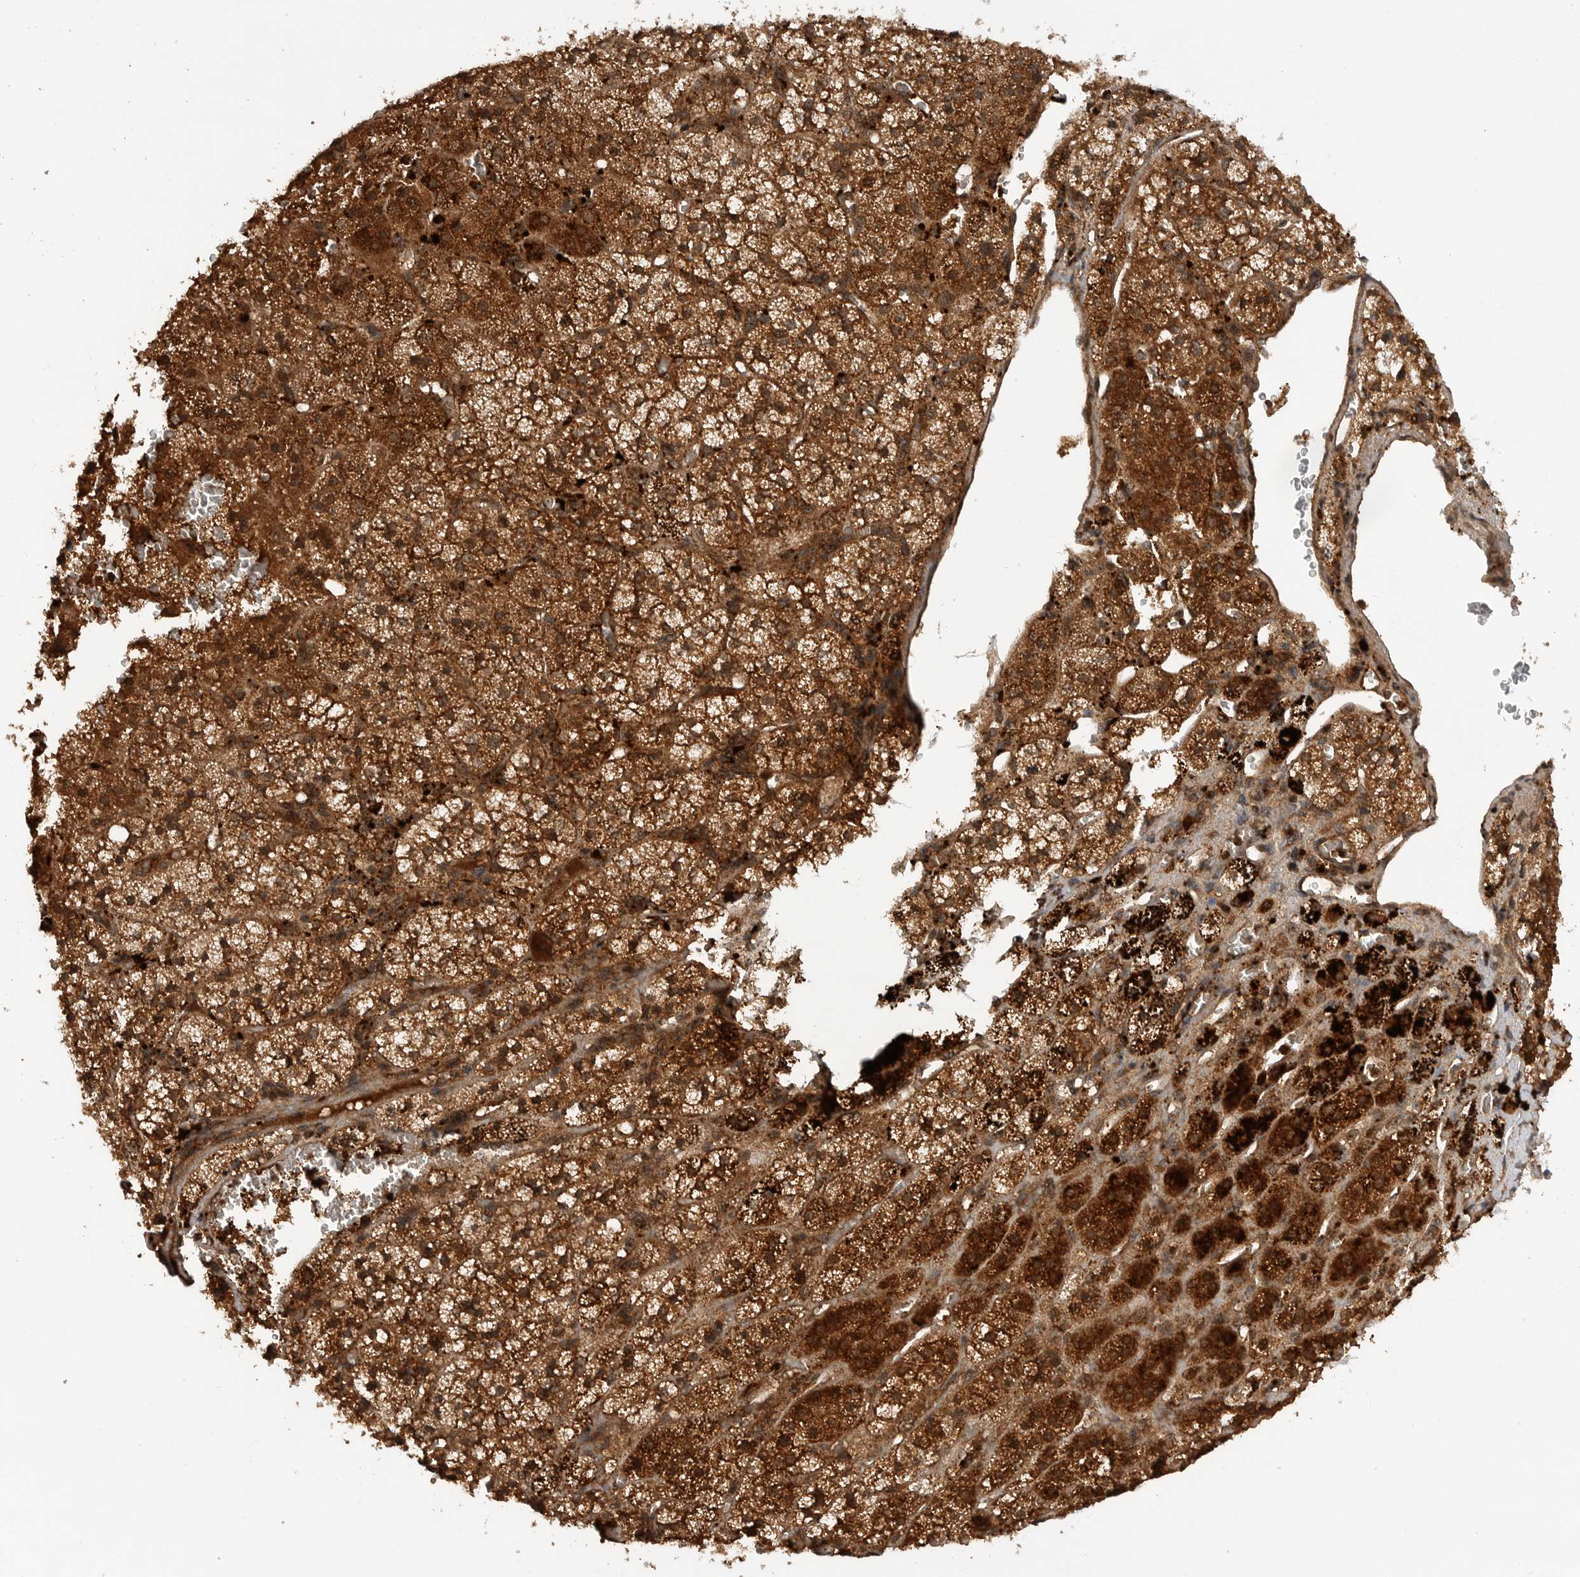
{"staining": {"intensity": "strong", "quantity": ">75%", "location": "cytoplasmic/membranous"}, "tissue": "adrenal gland", "cell_type": "Glandular cells", "image_type": "normal", "snomed": [{"axis": "morphology", "description": "Normal tissue, NOS"}, {"axis": "topography", "description": "Adrenal gland"}], "caption": "Adrenal gland stained with DAB IHC exhibits high levels of strong cytoplasmic/membranous positivity in about >75% of glandular cells.", "gene": "PRDX4", "patient": {"sex": "female", "age": 44}}